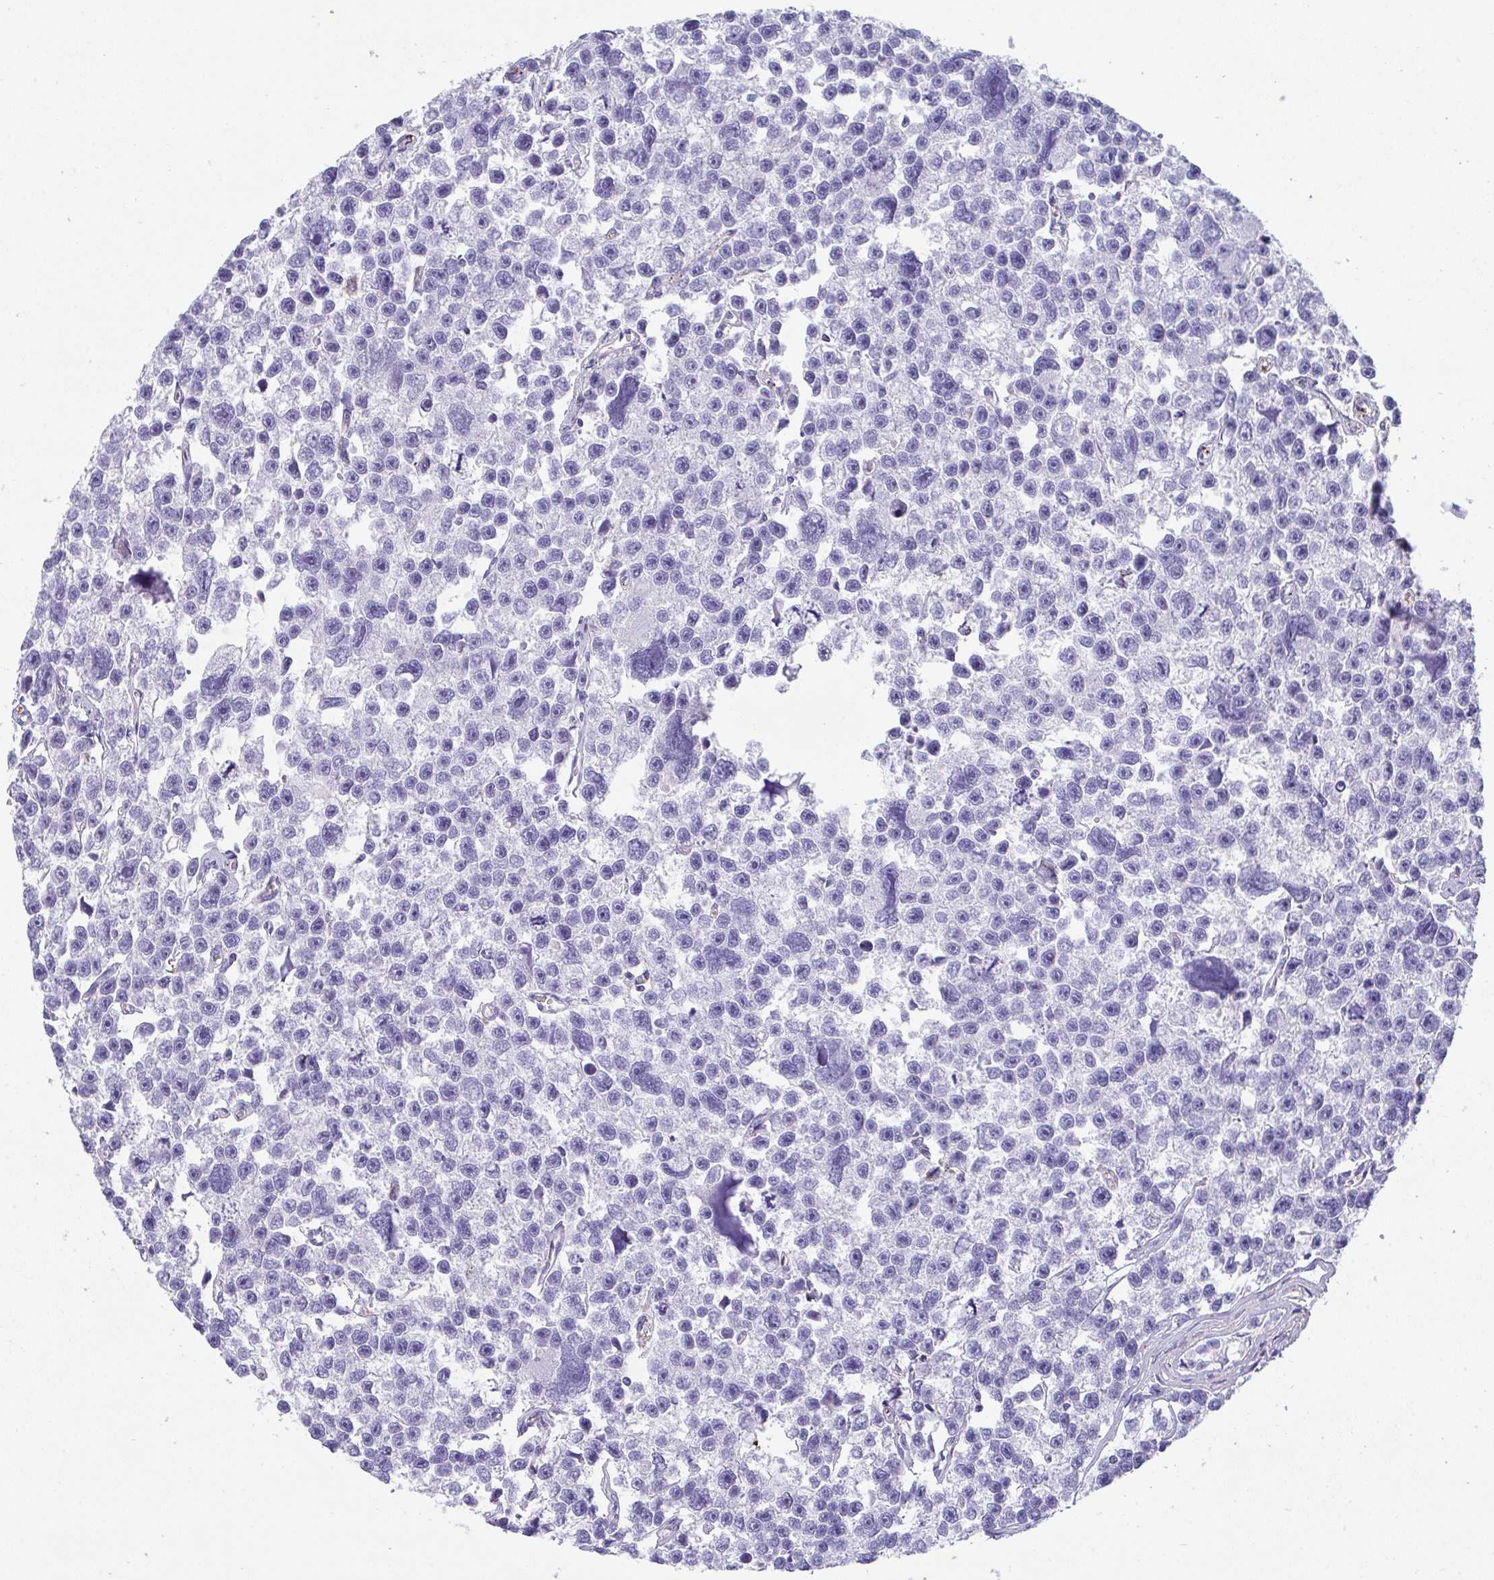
{"staining": {"intensity": "negative", "quantity": "none", "location": "none"}, "tissue": "testis cancer", "cell_type": "Tumor cells", "image_type": "cancer", "snomed": [{"axis": "morphology", "description": "Seminoma, NOS"}, {"axis": "topography", "description": "Testis"}], "caption": "IHC photomicrograph of neoplastic tissue: testis cancer stained with DAB (3,3'-diaminobenzidine) displays no significant protein positivity in tumor cells. The staining was performed using DAB to visualize the protein expression in brown, while the nuclei were stained in blue with hematoxylin (Magnification: 20x).", "gene": "TNFAIP8", "patient": {"sex": "male", "age": 26}}